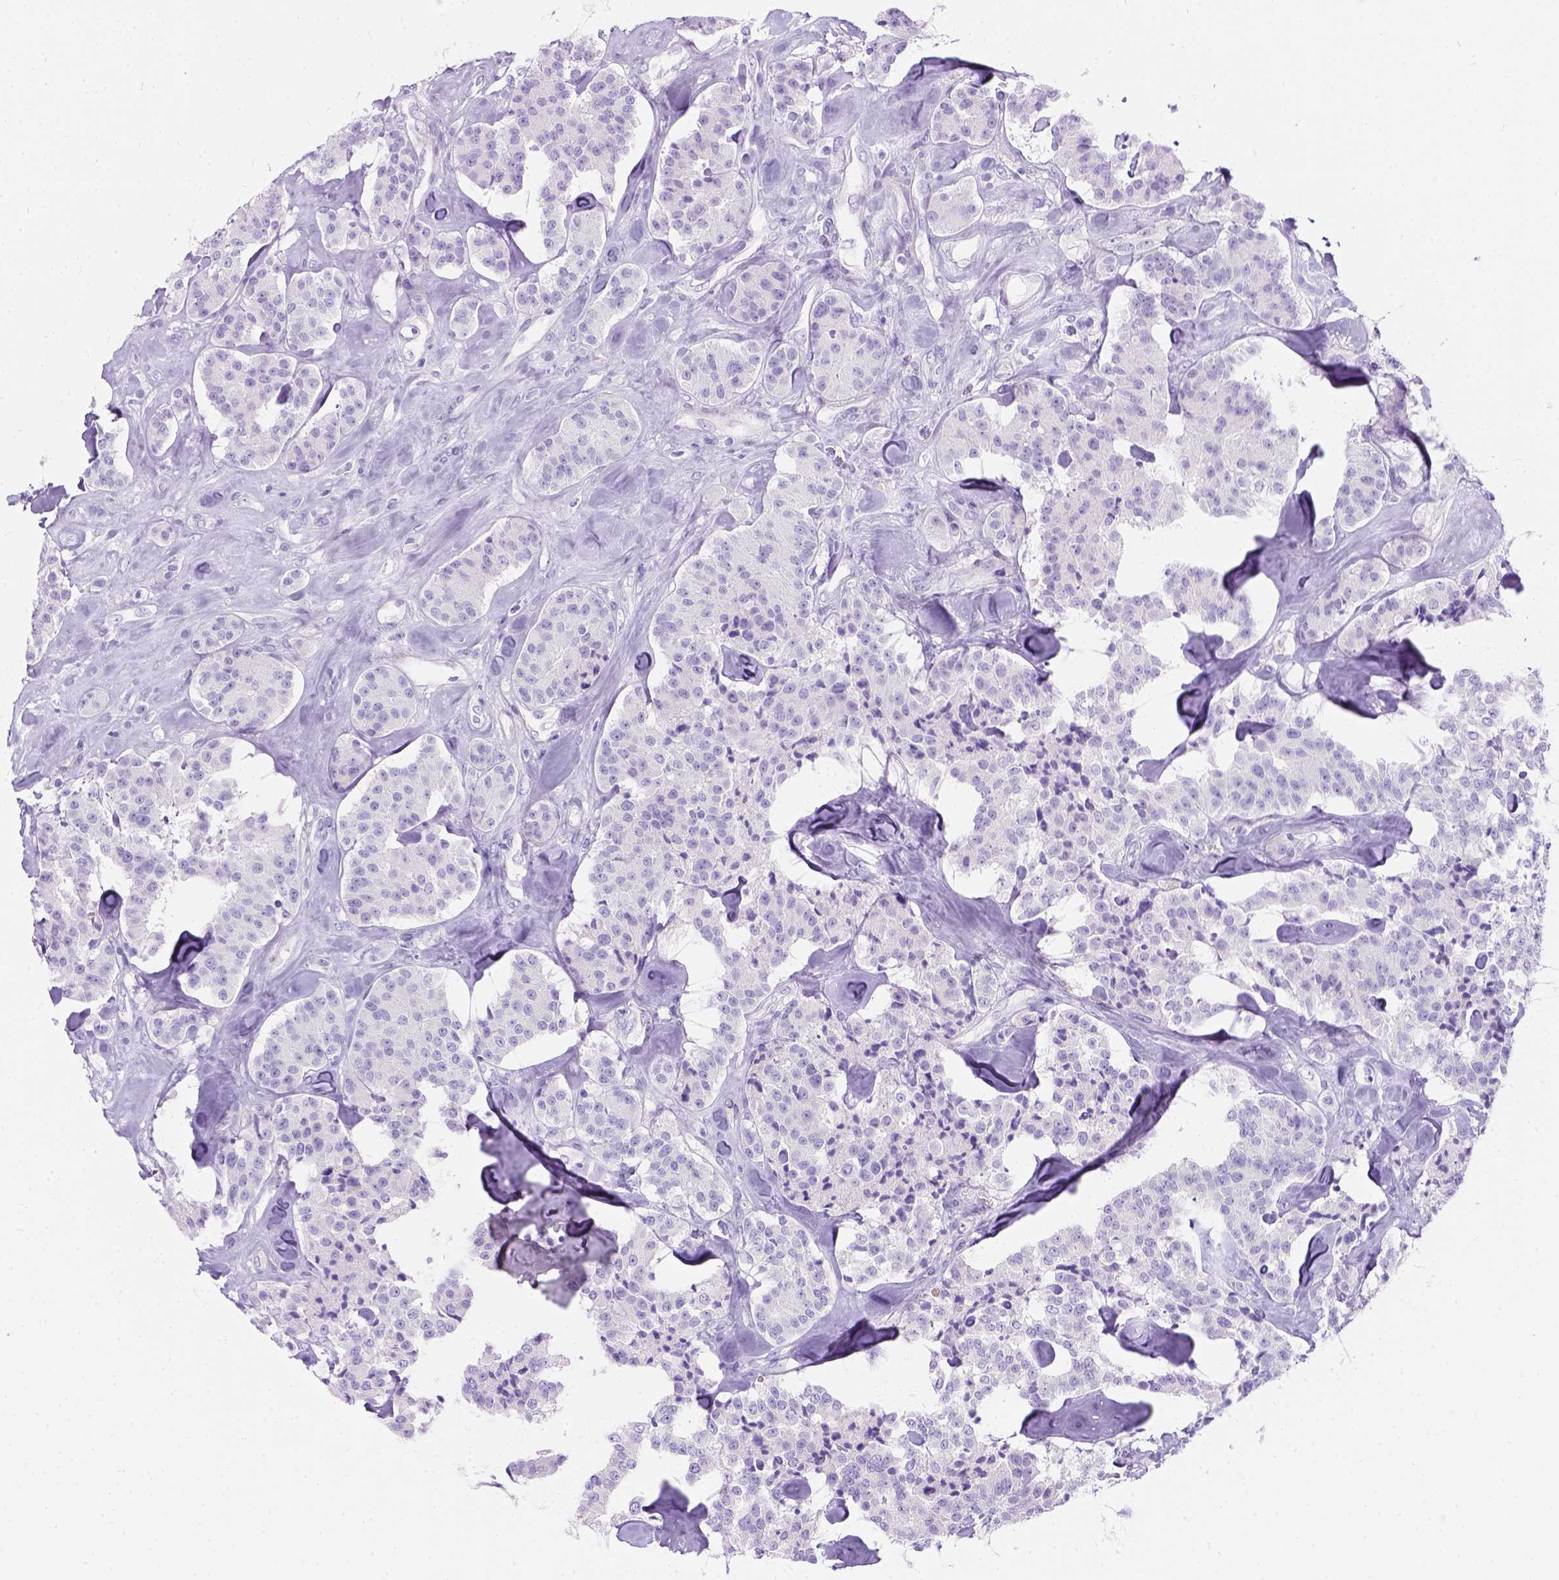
{"staining": {"intensity": "negative", "quantity": "none", "location": "none"}, "tissue": "carcinoid", "cell_type": "Tumor cells", "image_type": "cancer", "snomed": [{"axis": "morphology", "description": "Carcinoid, malignant, NOS"}, {"axis": "topography", "description": "Pancreas"}], "caption": "Tumor cells are negative for brown protein staining in carcinoid.", "gene": "C7orf57", "patient": {"sex": "male", "age": 41}}